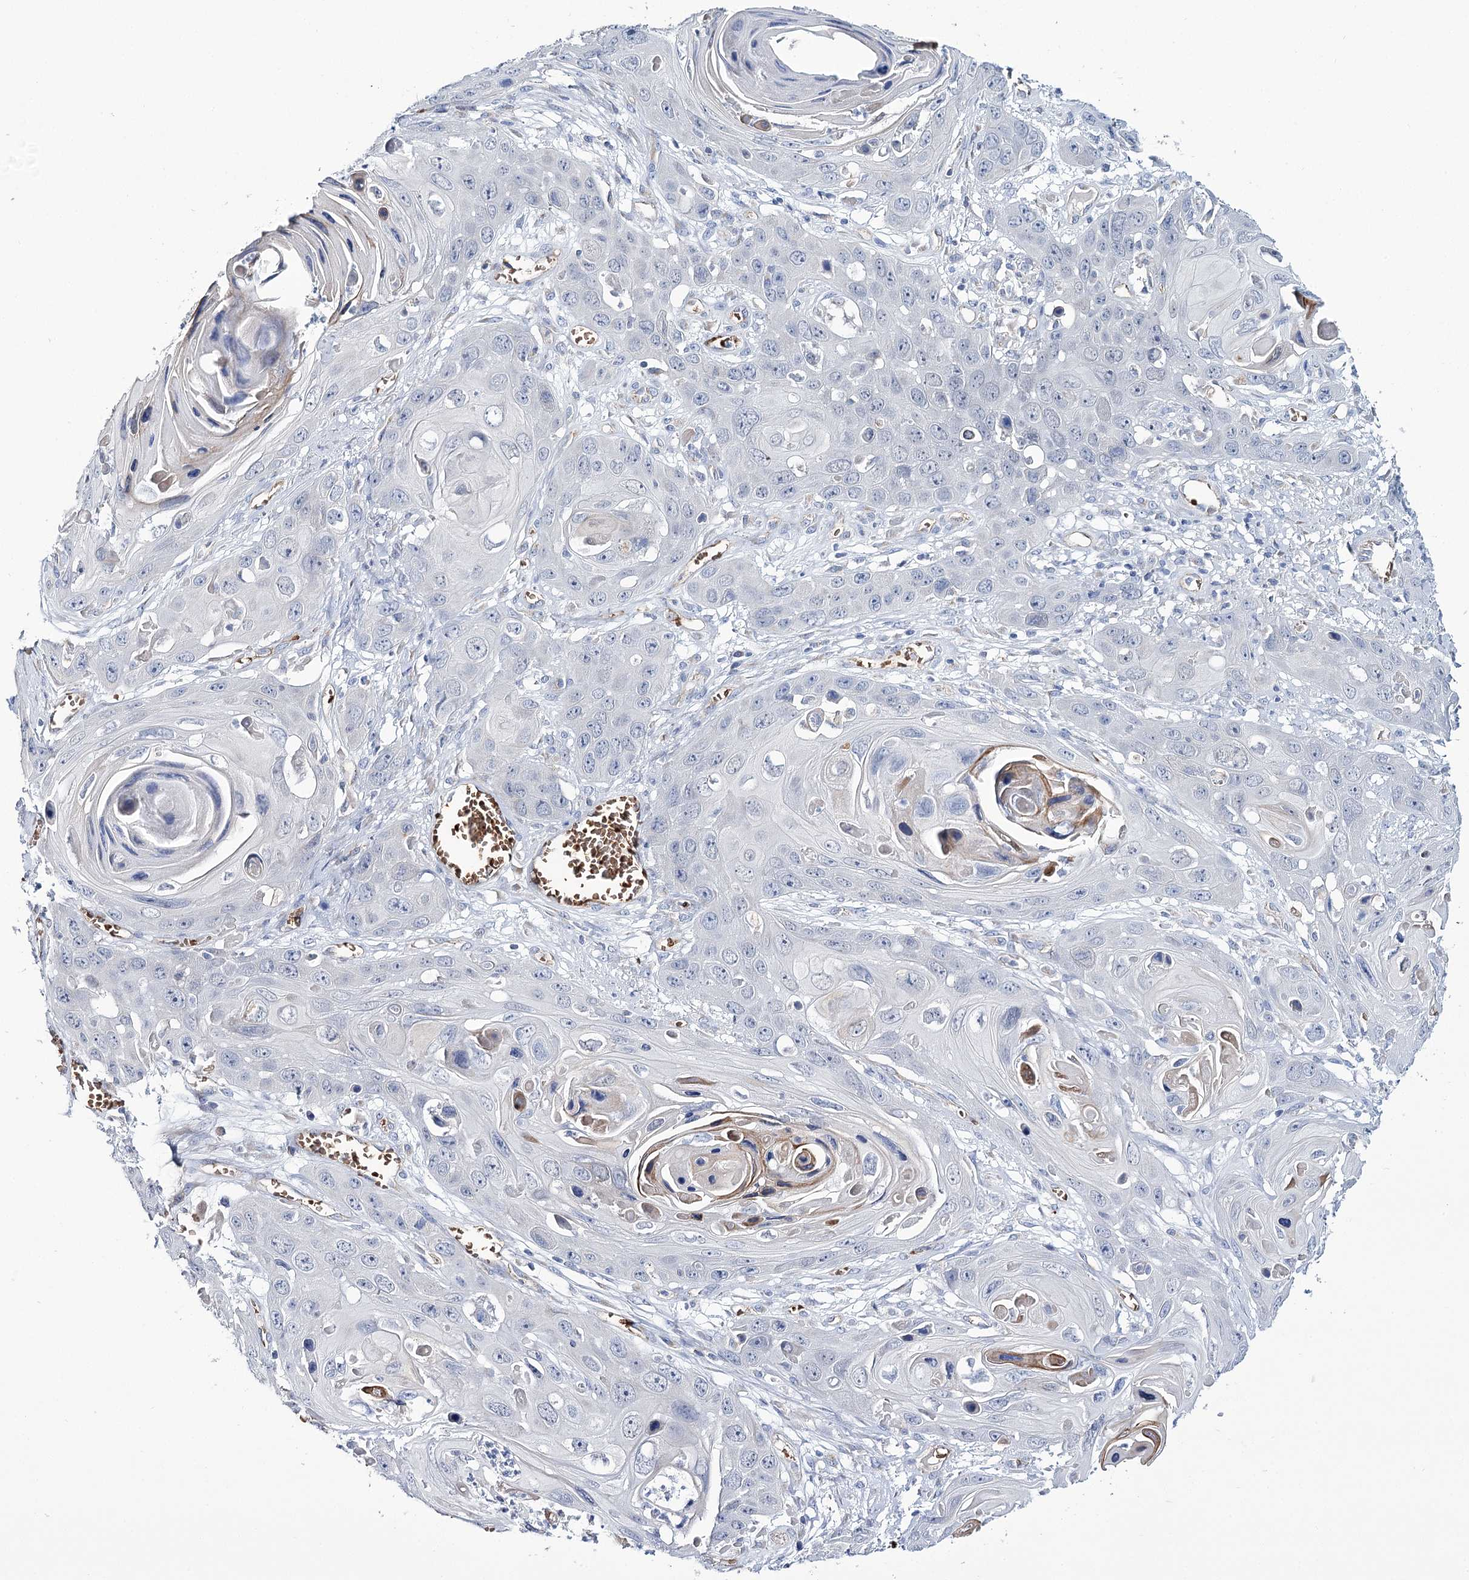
{"staining": {"intensity": "negative", "quantity": "none", "location": "none"}, "tissue": "skin cancer", "cell_type": "Tumor cells", "image_type": "cancer", "snomed": [{"axis": "morphology", "description": "Squamous cell carcinoma, NOS"}, {"axis": "topography", "description": "Skin"}], "caption": "Histopathology image shows no significant protein positivity in tumor cells of squamous cell carcinoma (skin).", "gene": "GBF1", "patient": {"sex": "male", "age": 55}}